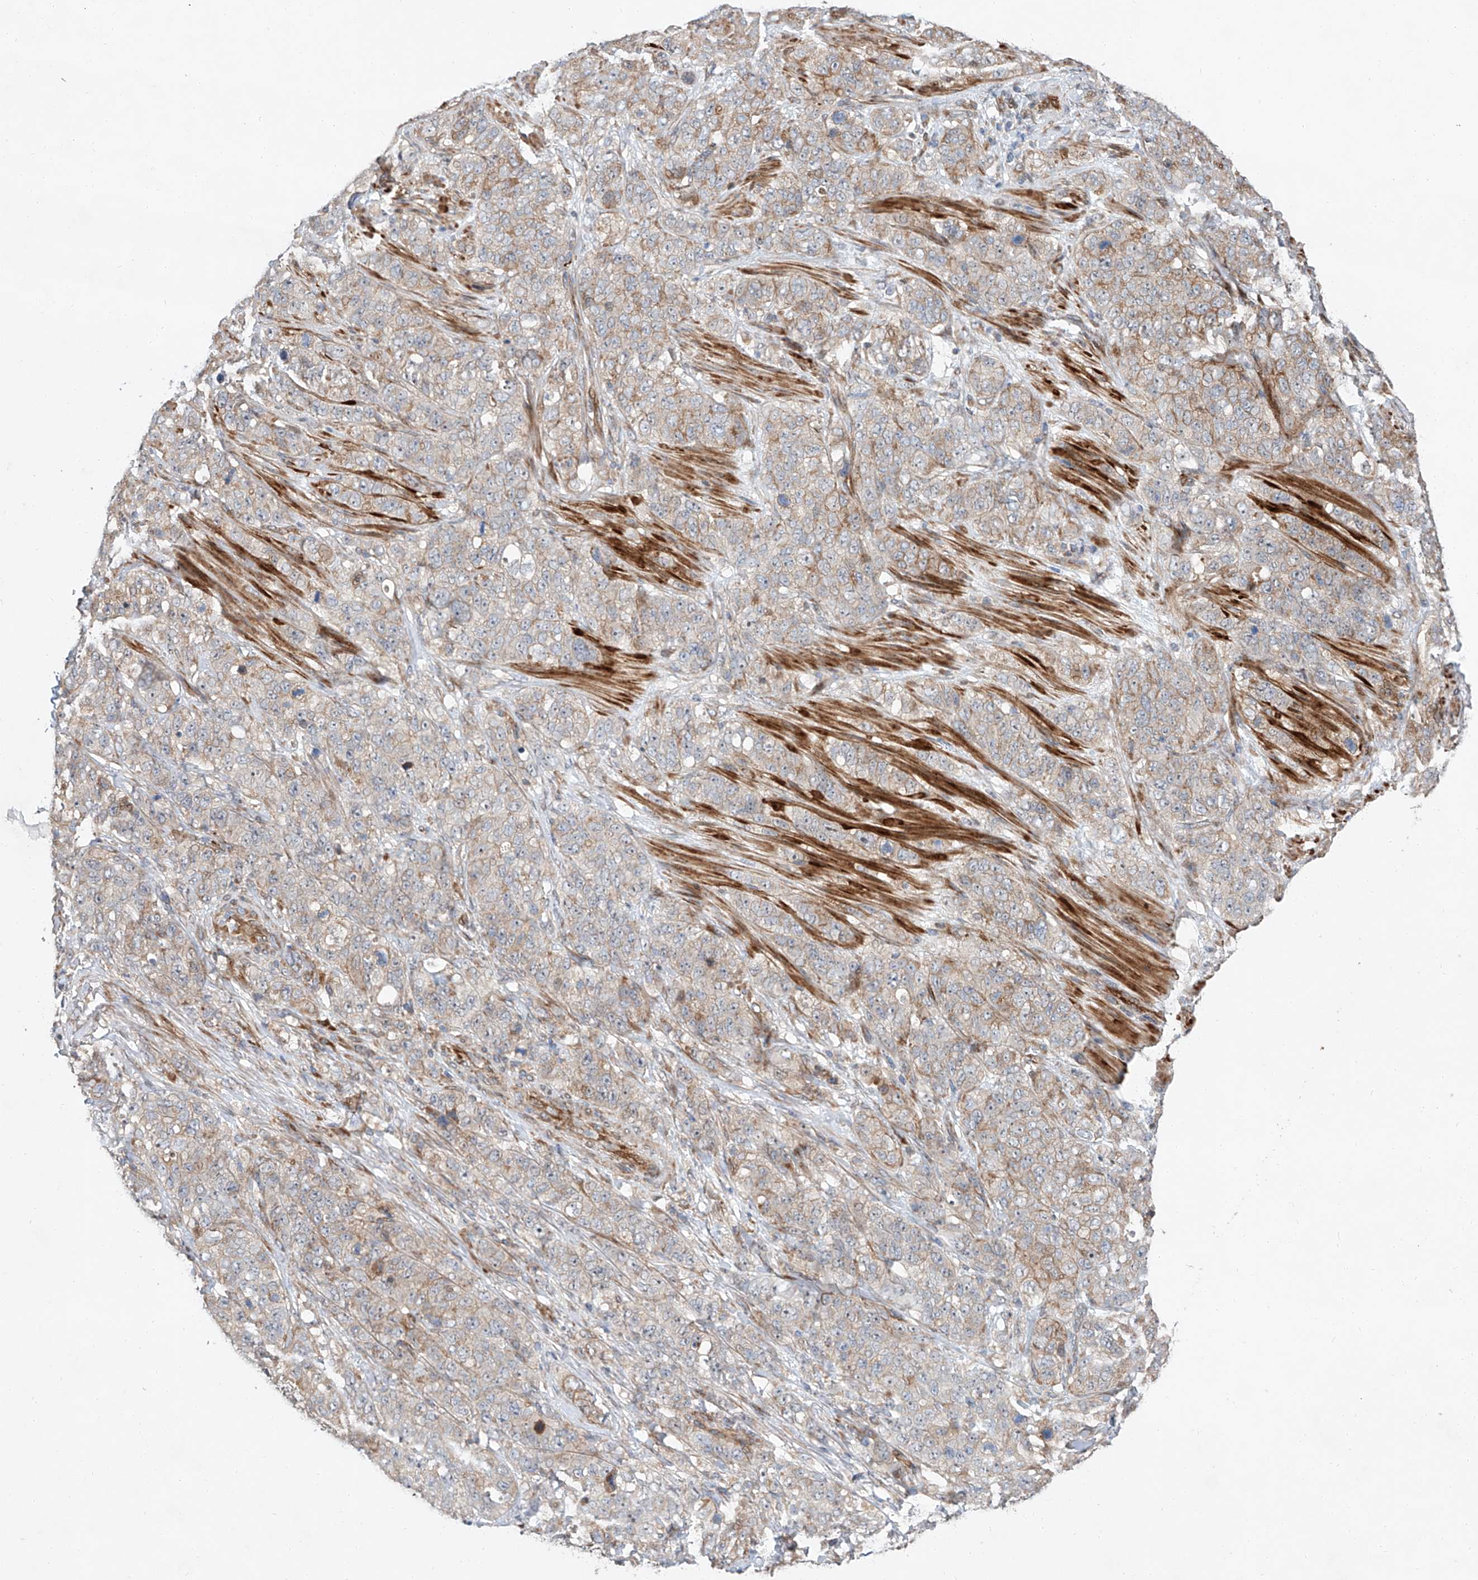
{"staining": {"intensity": "weak", "quantity": "<25%", "location": "cytoplasmic/membranous"}, "tissue": "stomach cancer", "cell_type": "Tumor cells", "image_type": "cancer", "snomed": [{"axis": "morphology", "description": "Adenocarcinoma, NOS"}, {"axis": "topography", "description": "Stomach"}], "caption": "An image of human stomach cancer is negative for staining in tumor cells. The staining is performed using DAB (3,3'-diaminobenzidine) brown chromogen with nuclei counter-stained in using hematoxylin.", "gene": "USF3", "patient": {"sex": "male", "age": 48}}